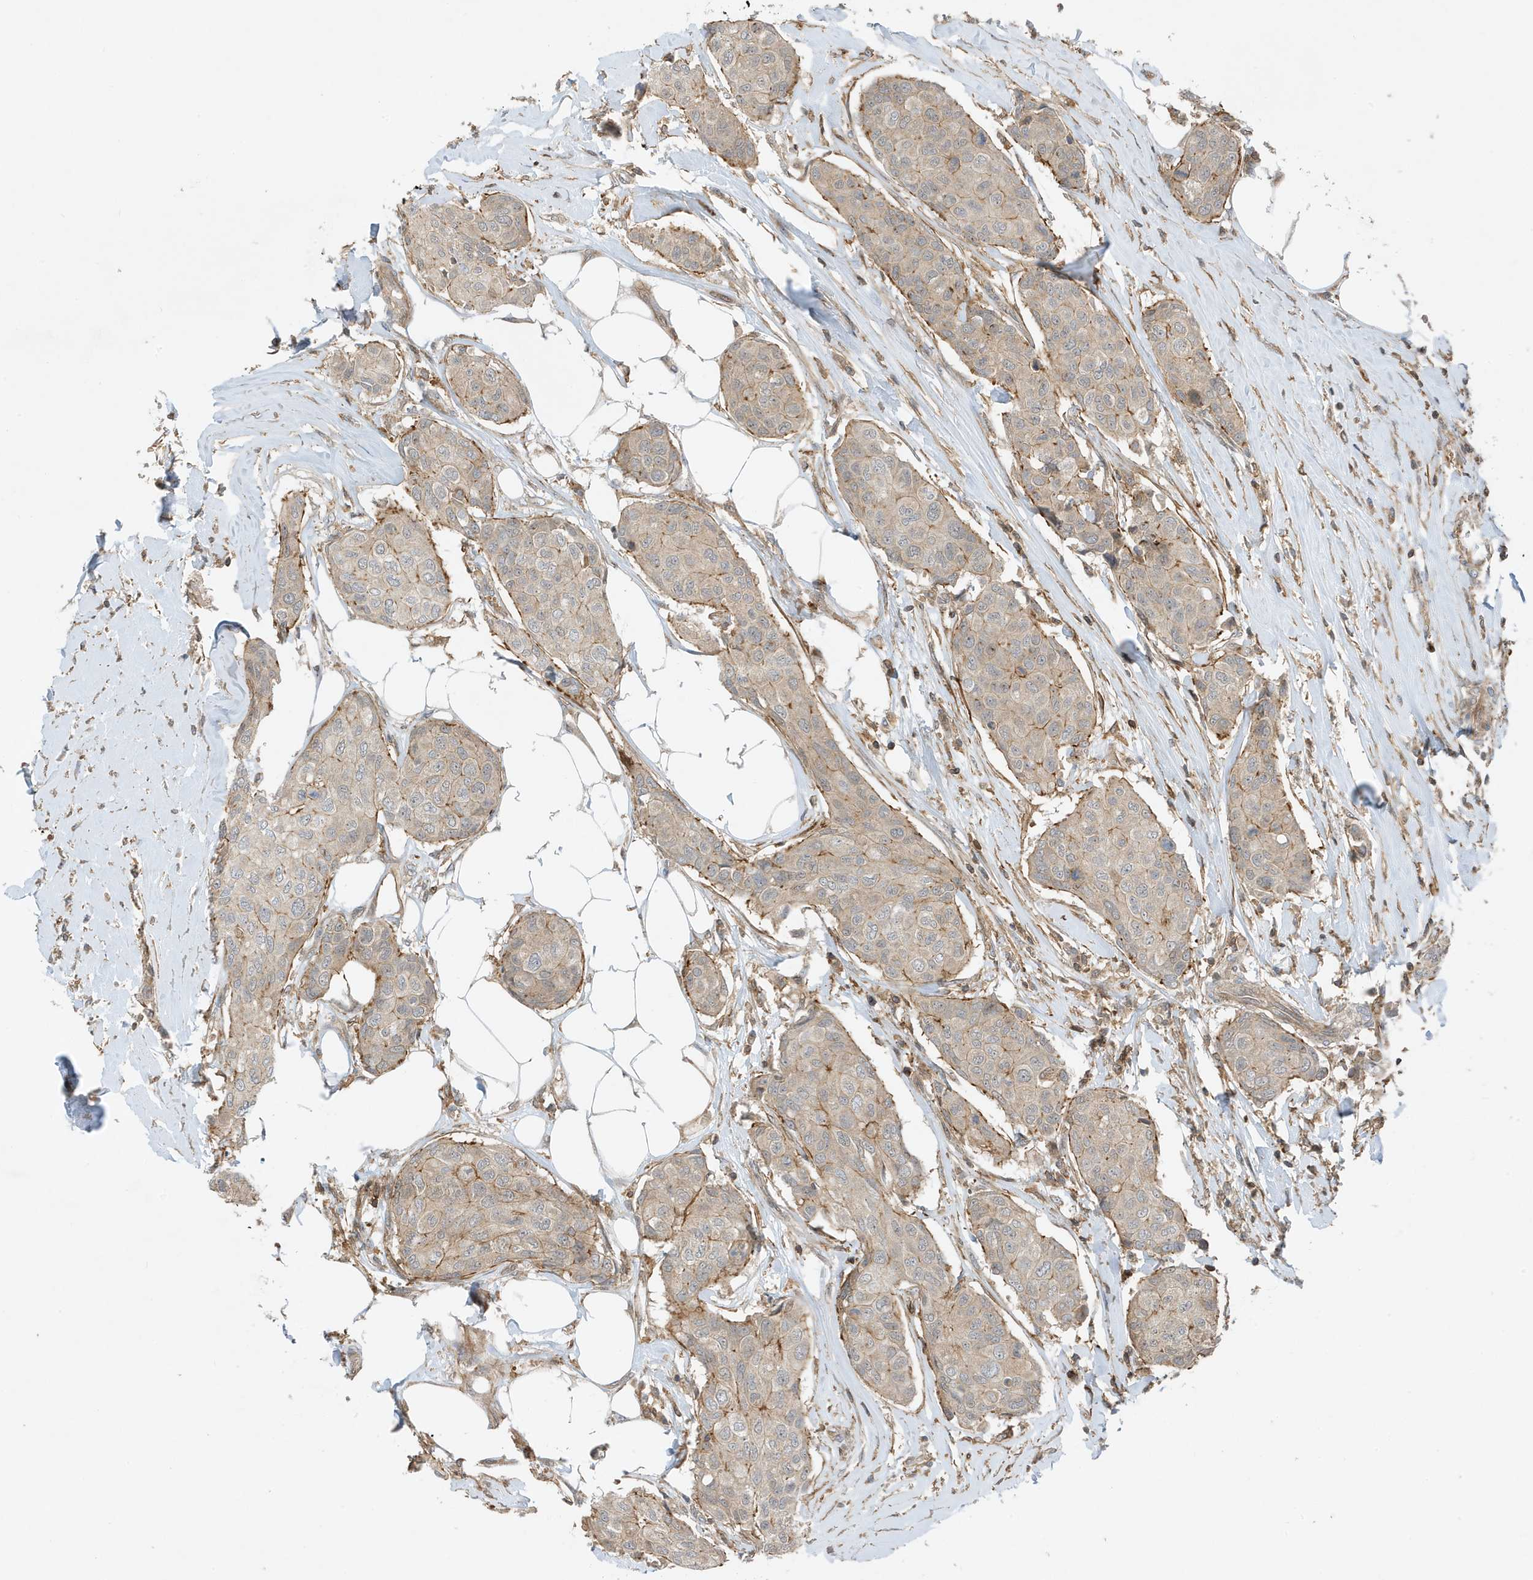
{"staining": {"intensity": "moderate", "quantity": "<25%", "location": "cytoplasmic/membranous"}, "tissue": "breast cancer", "cell_type": "Tumor cells", "image_type": "cancer", "snomed": [{"axis": "morphology", "description": "Duct carcinoma"}, {"axis": "topography", "description": "Breast"}], "caption": "Moderate cytoplasmic/membranous positivity is seen in approximately <25% of tumor cells in breast cancer.", "gene": "TATDN3", "patient": {"sex": "female", "age": 80}}